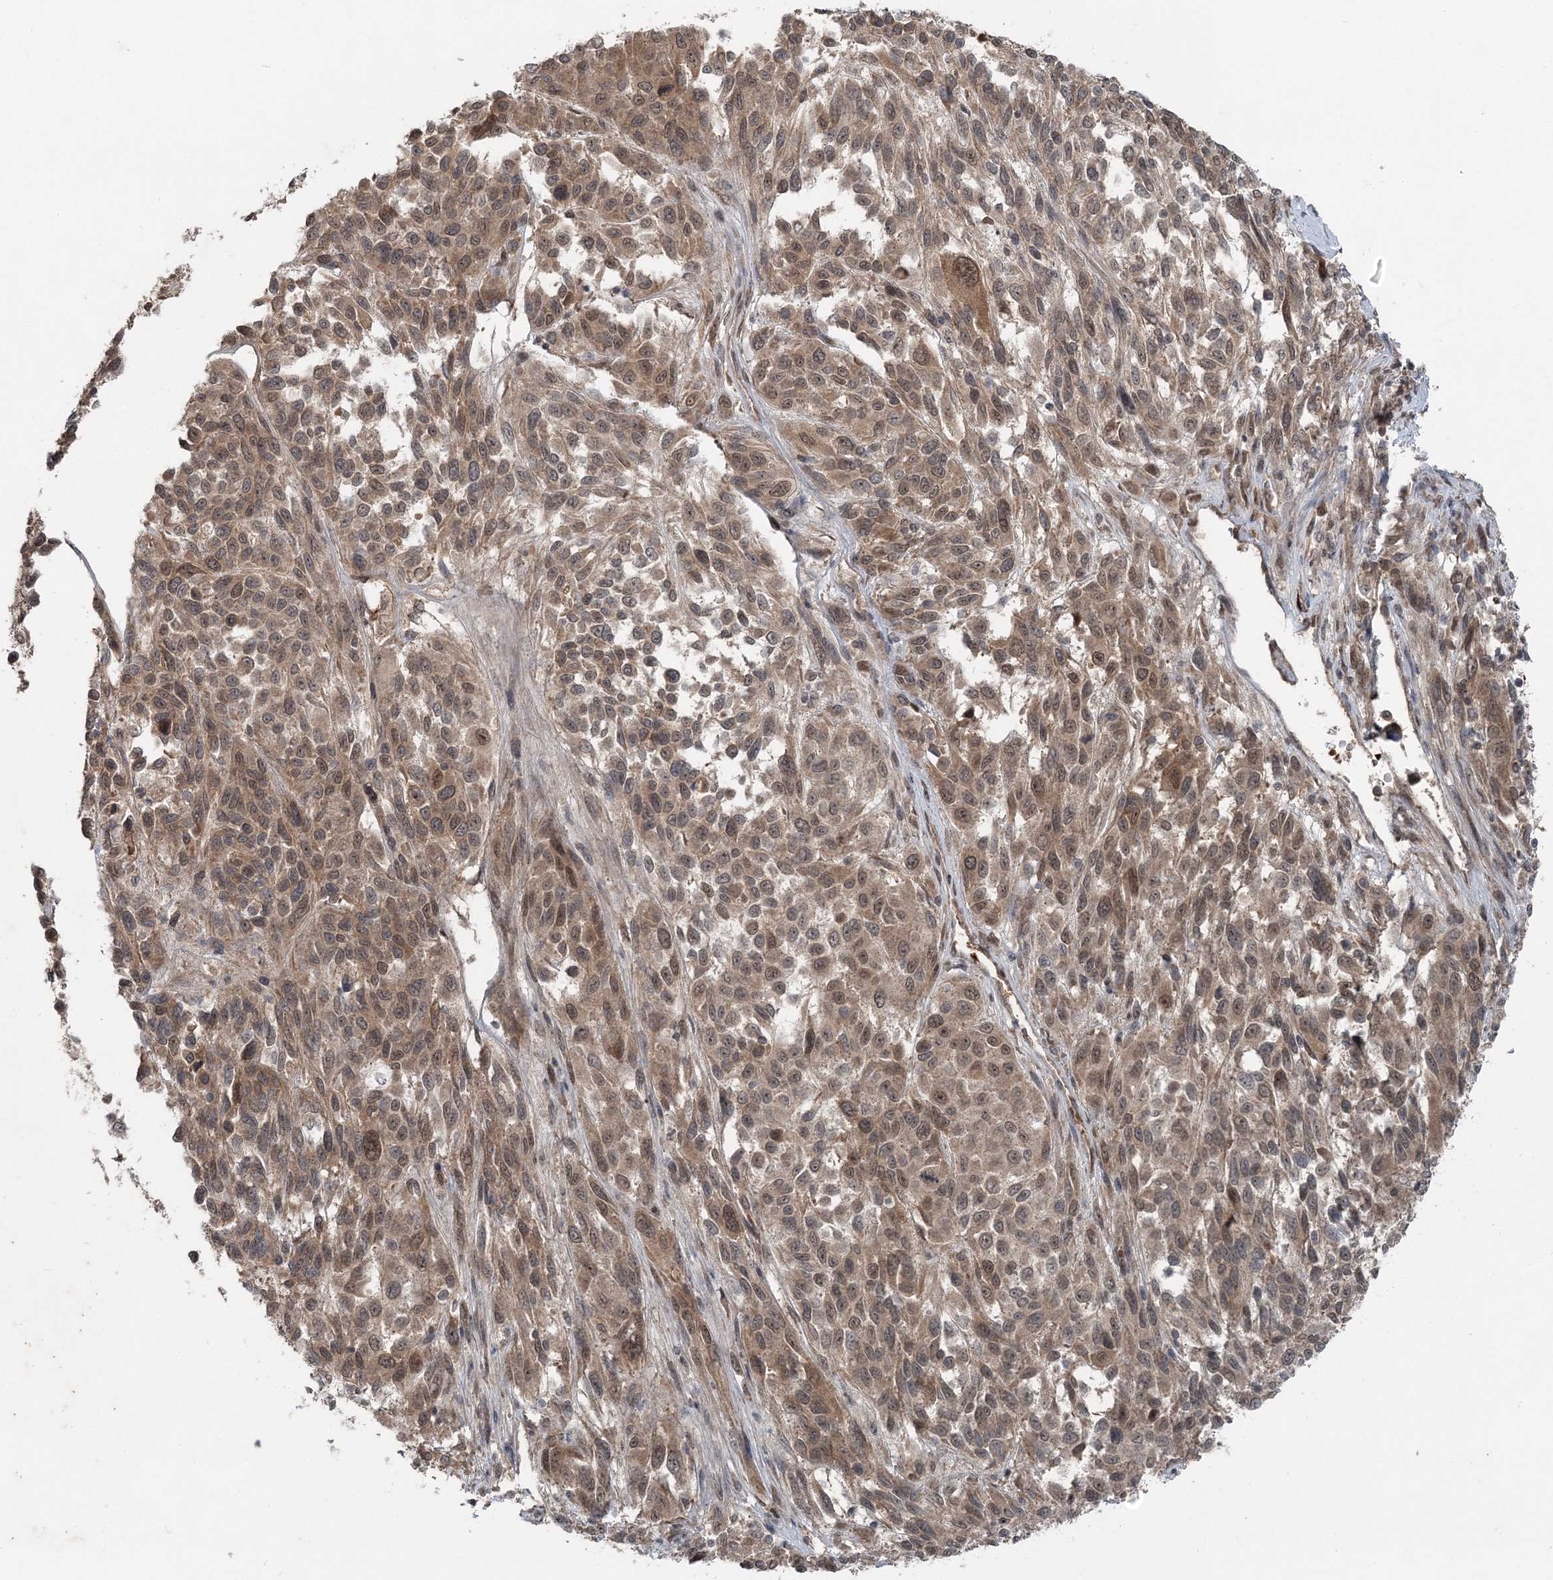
{"staining": {"intensity": "weak", "quantity": ">75%", "location": "cytoplasmic/membranous,nuclear"}, "tissue": "melanoma", "cell_type": "Tumor cells", "image_type": "cancer", "snomed": [{"axis": "morphology", "description": "Malignant melanoma, Metastatic site"}, {"axis": "topography", "description": "Lymph node"}], "caption": "This micrograph reveals immunohistochemistry staining of human melanoma, with low weak cytoplasmic/membranous and nuclear expression in about >75% of tumor cells.", "gene": "FBXL17", "patient": {"sex": "male", "age": 61}}